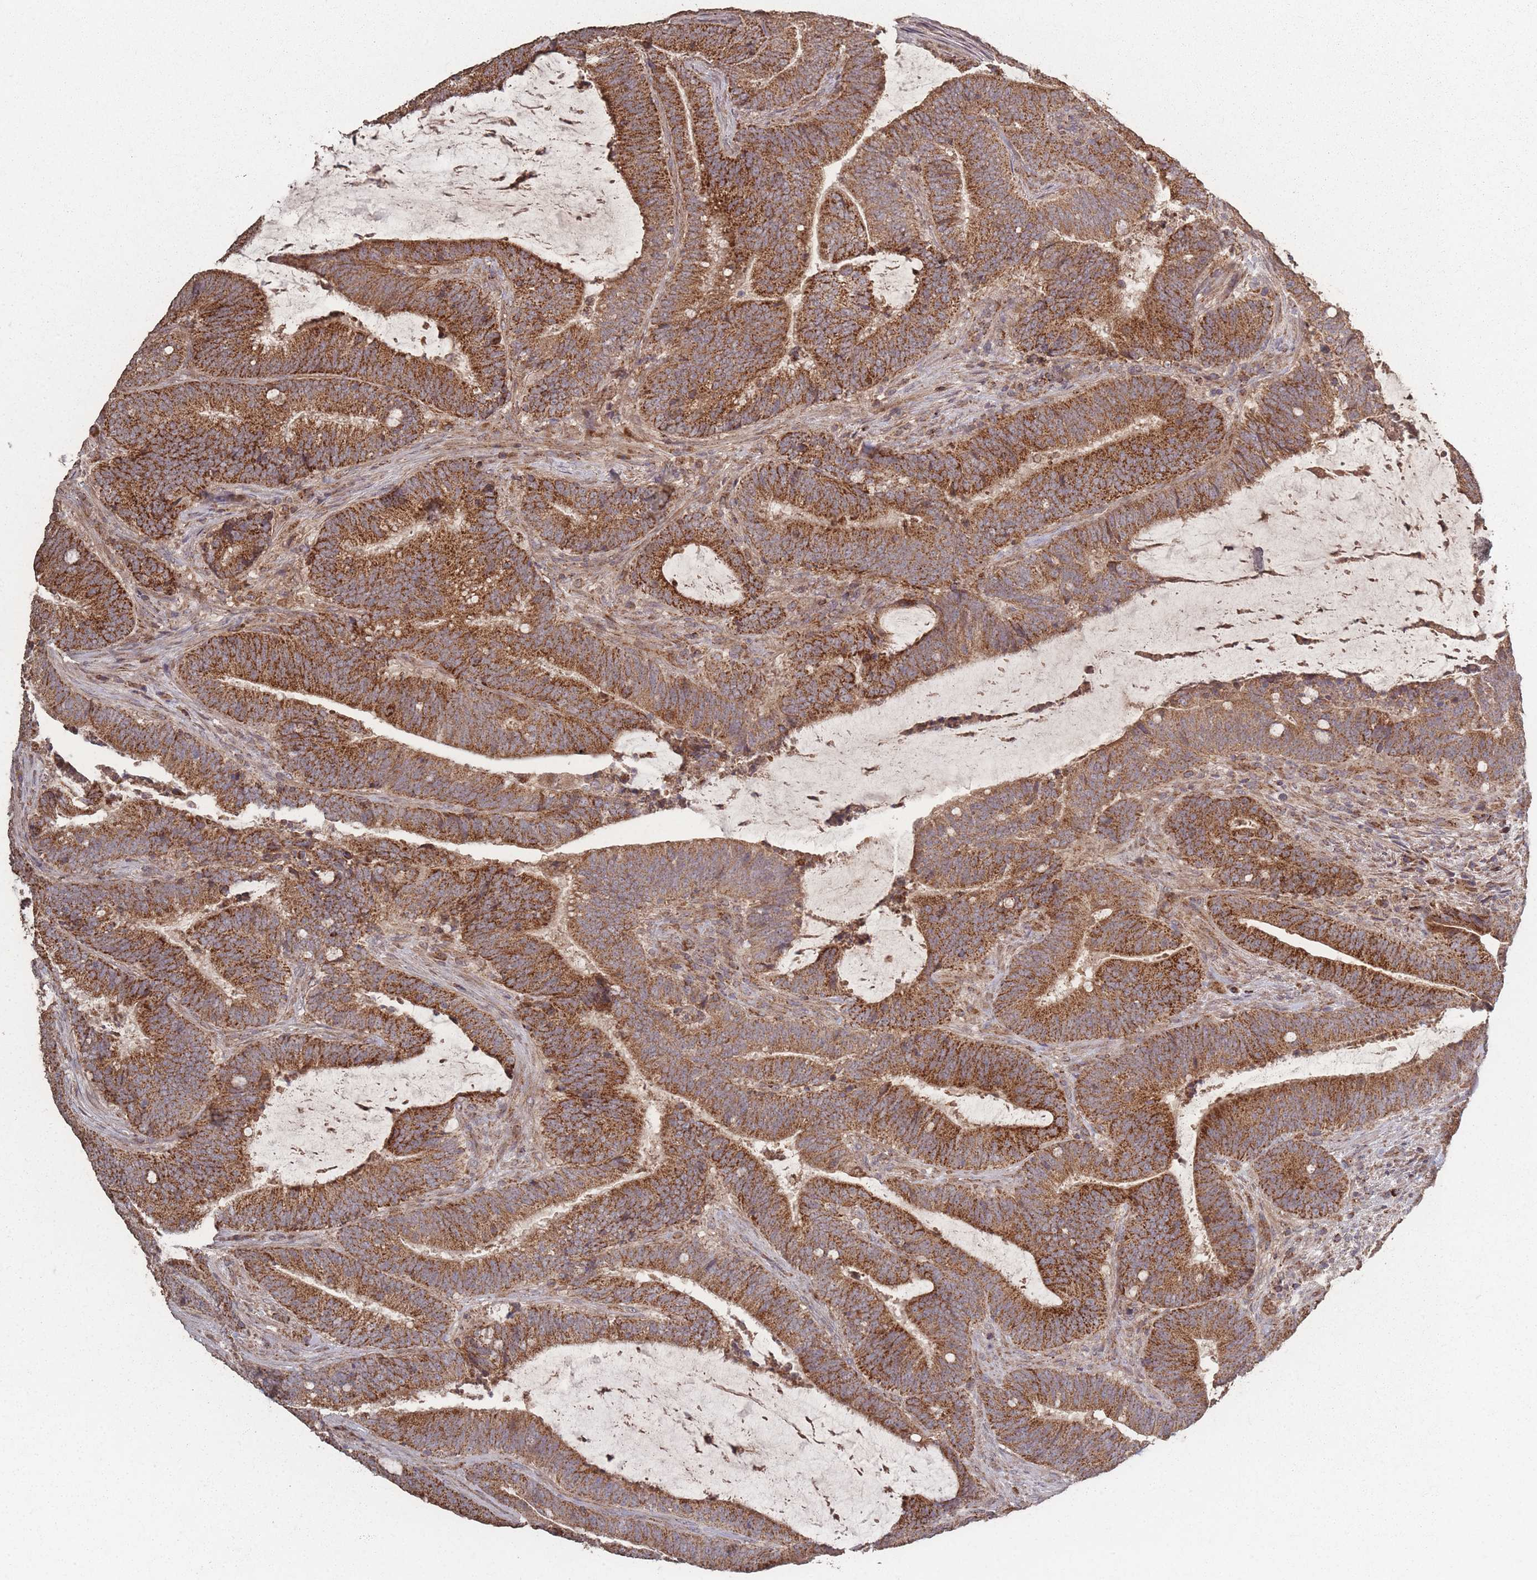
{"staining": {"intensity": "strong", "quantity": ">75%", "location": "cytoplasmic/membranous"}, "tissue": "colorectal cancer", "cell_type": "Tumor cells", "image_type": "cancer", "snomed": [{"axis": "morphology", "description": "Adenocarcinoma, NOS"}, {"axis": "topography", "description": "Colon"}], "caption": "This is a micrograph of immunohistochemistry staining of colorectal cancer (adenocarcinoma), which shows strong expression in the cytoplasmic/membranous of tumor cells.", "gene": "LYRM7", "patient": {"sex": "female", "age": 43}}